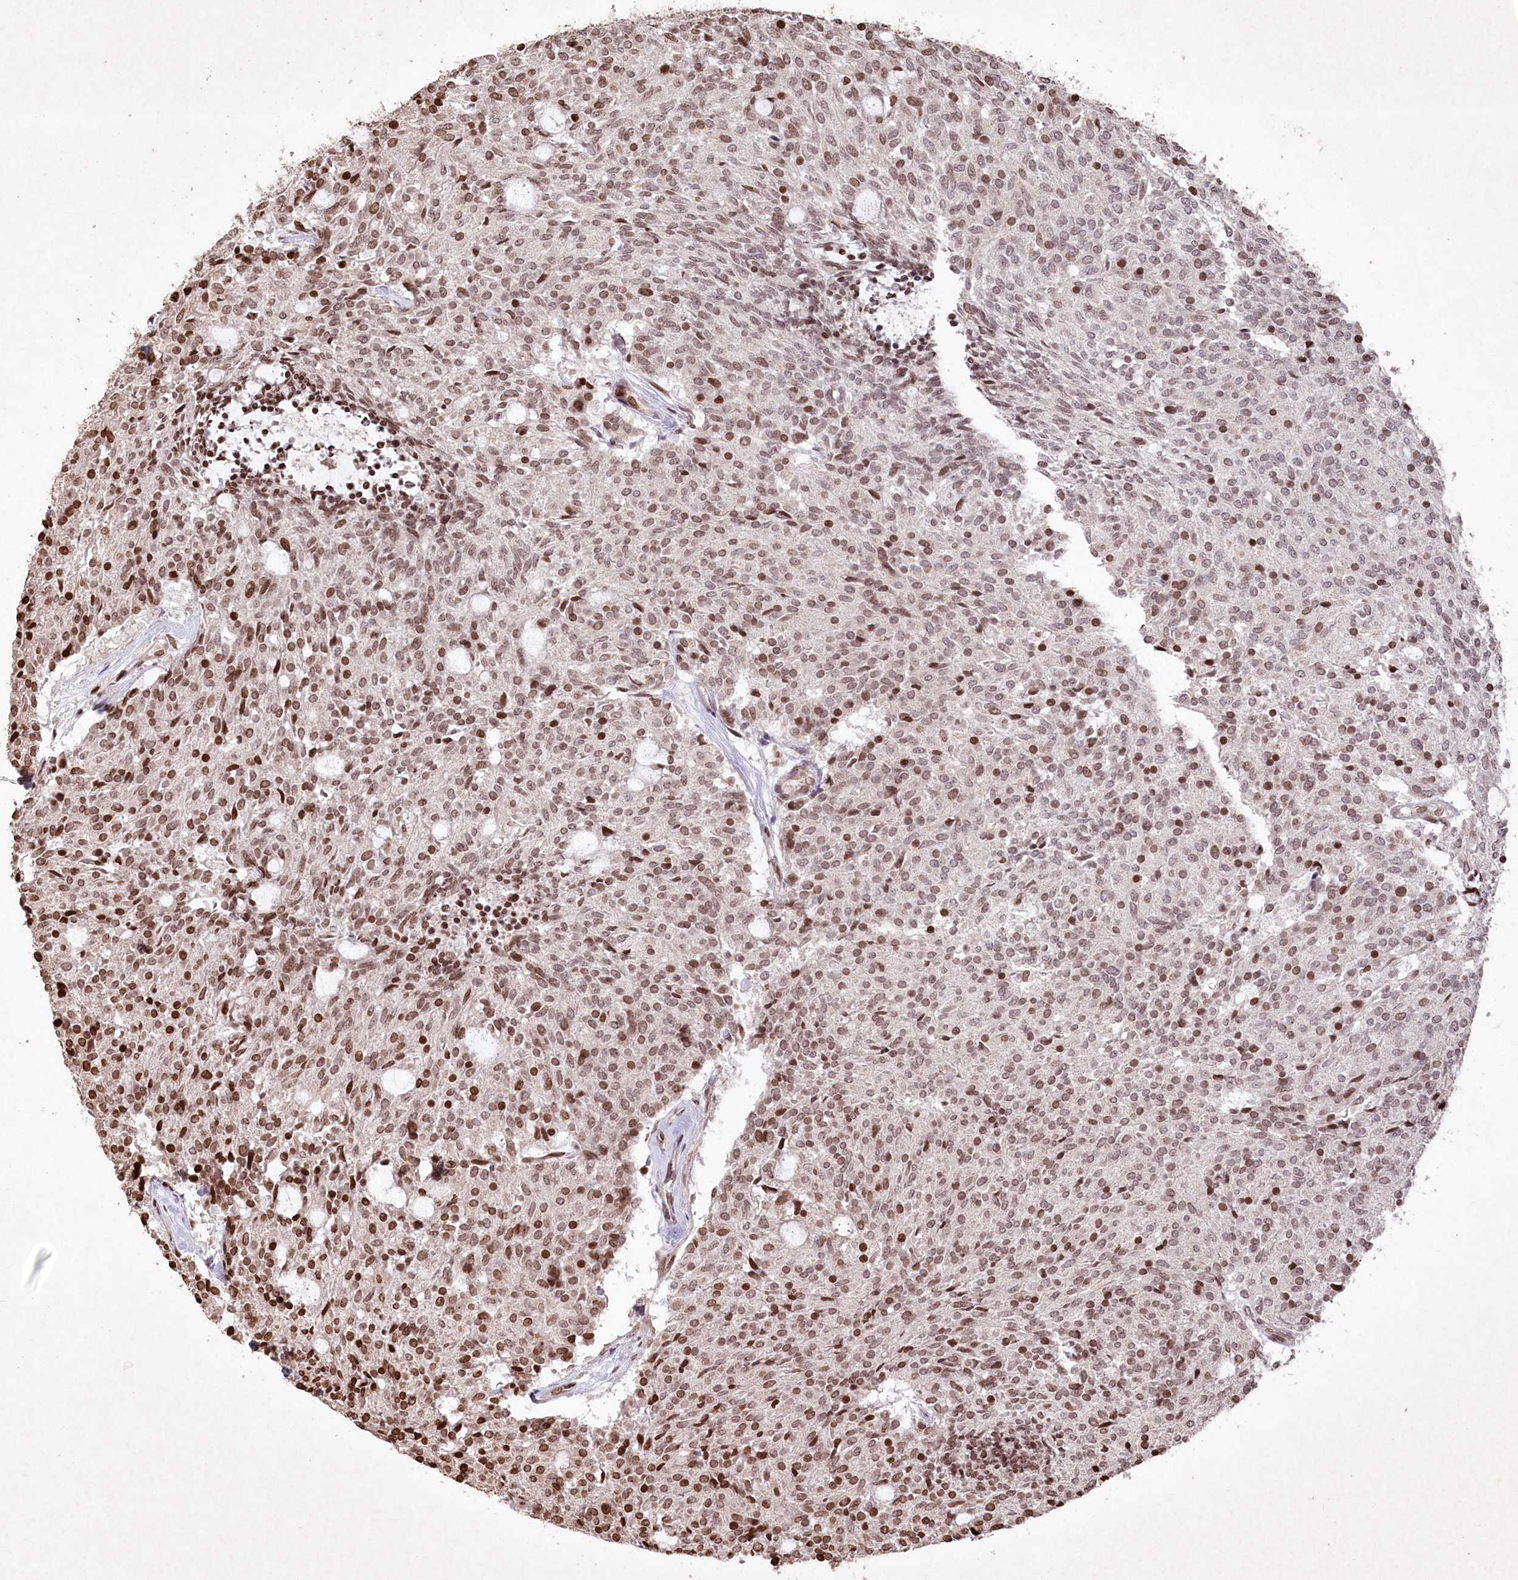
{"staining": {"intensity": "moderate", "quantity": ">75%", "location": "nuclear"}, "tissue": "carcinoid", "cell_type": "Tumor cells", "image_type": "cancer", "snomed": [{"axis": "morphology", "description": "Carcinoid, malignant, NOS"}, {"axis": "topography", "description": "Pancreas"}], "caption": "Brown immunohistochemical staining in human carcinoid (malignant) demonstrates moderate nuclear positivity in about >75% of tumor cells. The staining was performed using DAB to visualize the protein expression in brown, while the nuclei were stained in blue with hematoxylin (Magnification: 20x).", "gene": "CCSER2", "patient": {"sex": "female", "age": 54}}